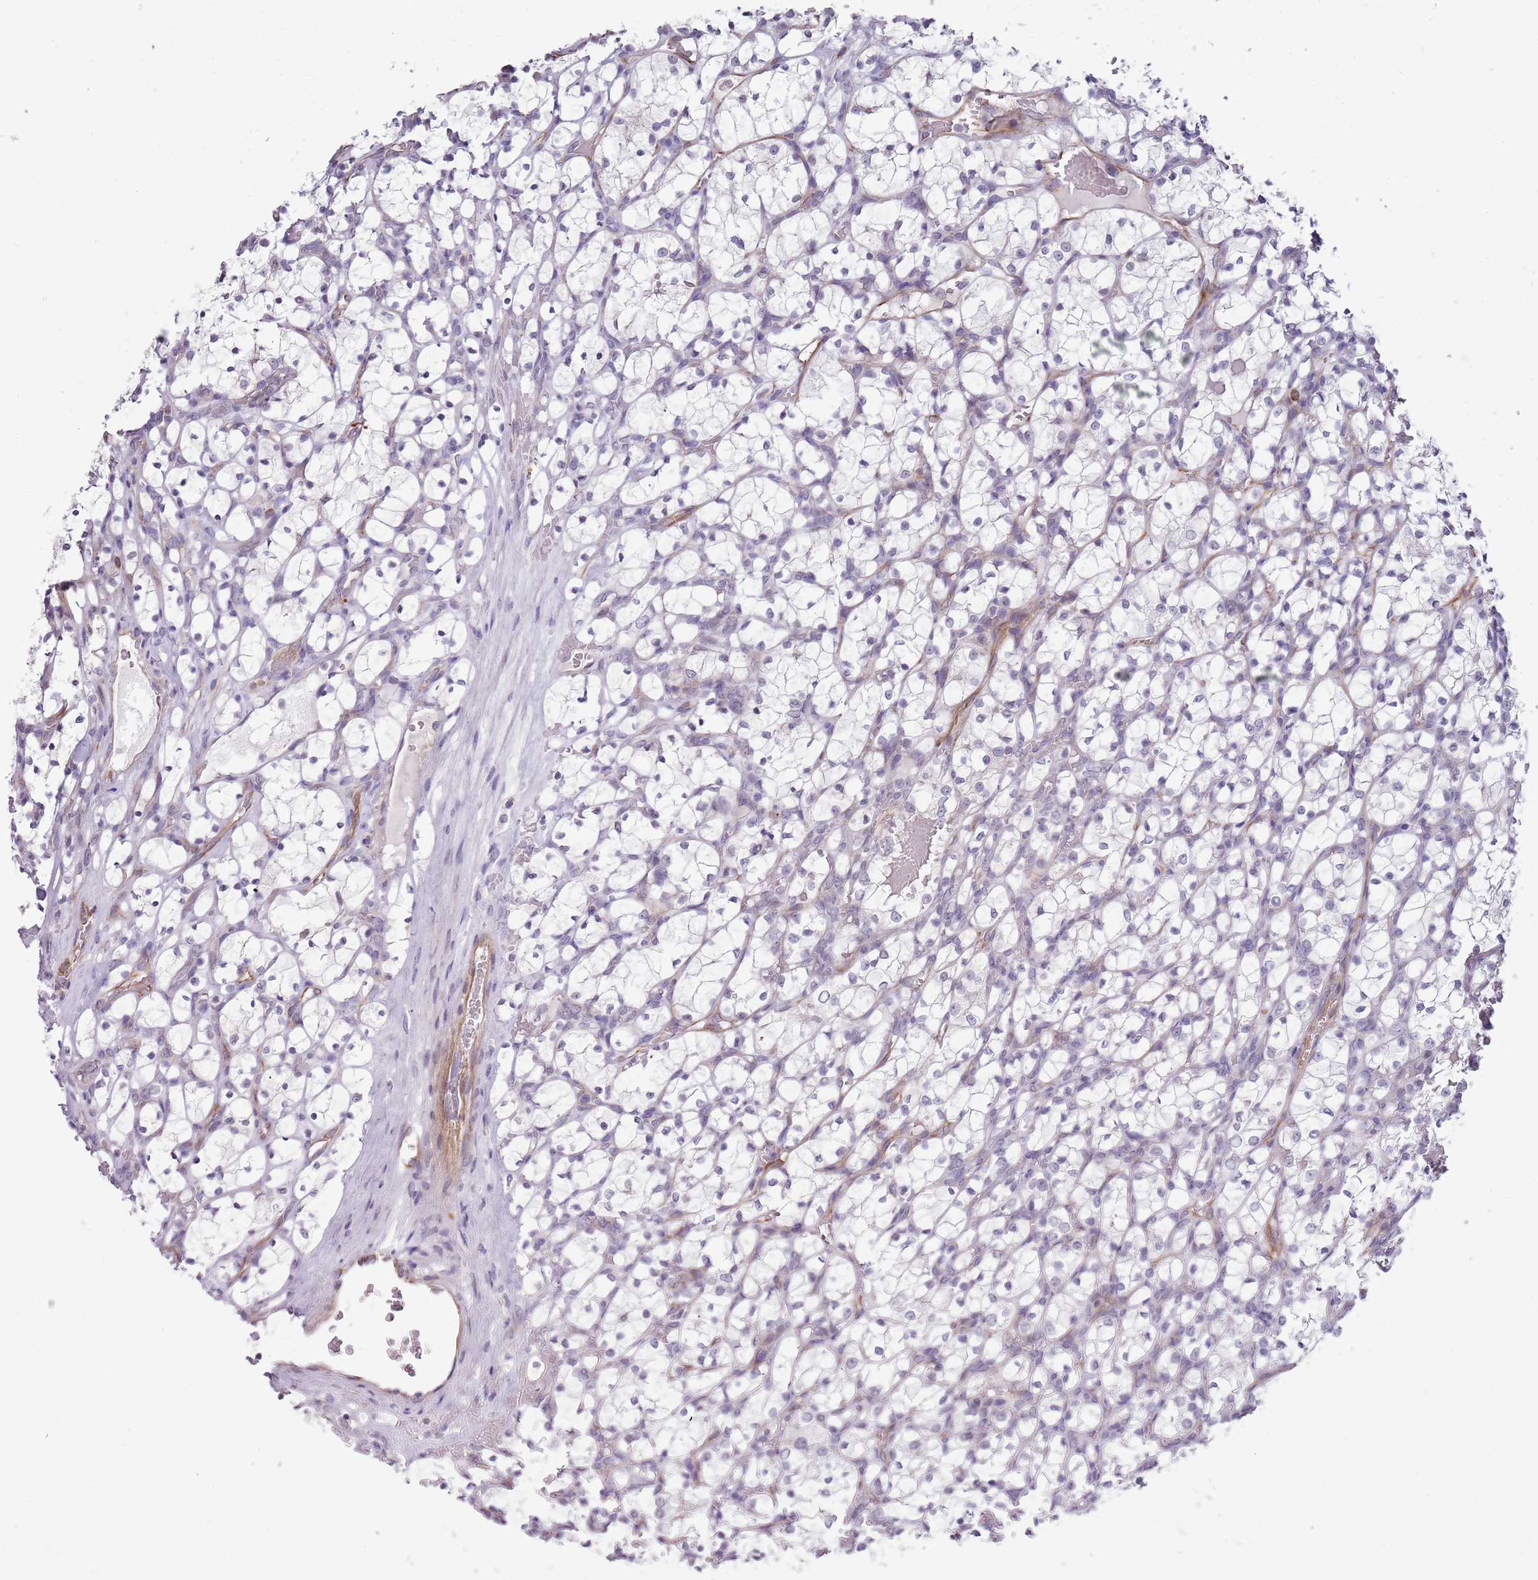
{"staining": {"intensity": "negative", "quantity": "none", "location": "none"}, "tissue": "renal cancer", "cell_type": "Tumor cells", "image_type": "cancer", "snomed": [{"axis": "morphology", "description": "Adenocarcinoma, NOS"}, {"axis": "topography", "description": "Kidney"}], "caption": "Tumor cells are negative for protein expression in human renal cancer (adenocarcinoma). (Stains: DAB (3,3'-diaminobenzidine) immunohistochemistry with hematoxylin counter stain, Microscopy: brightfield microscopy at high magnification).", "gene": "NBPF3", "patient": {"sex": "female", "age": 69}}